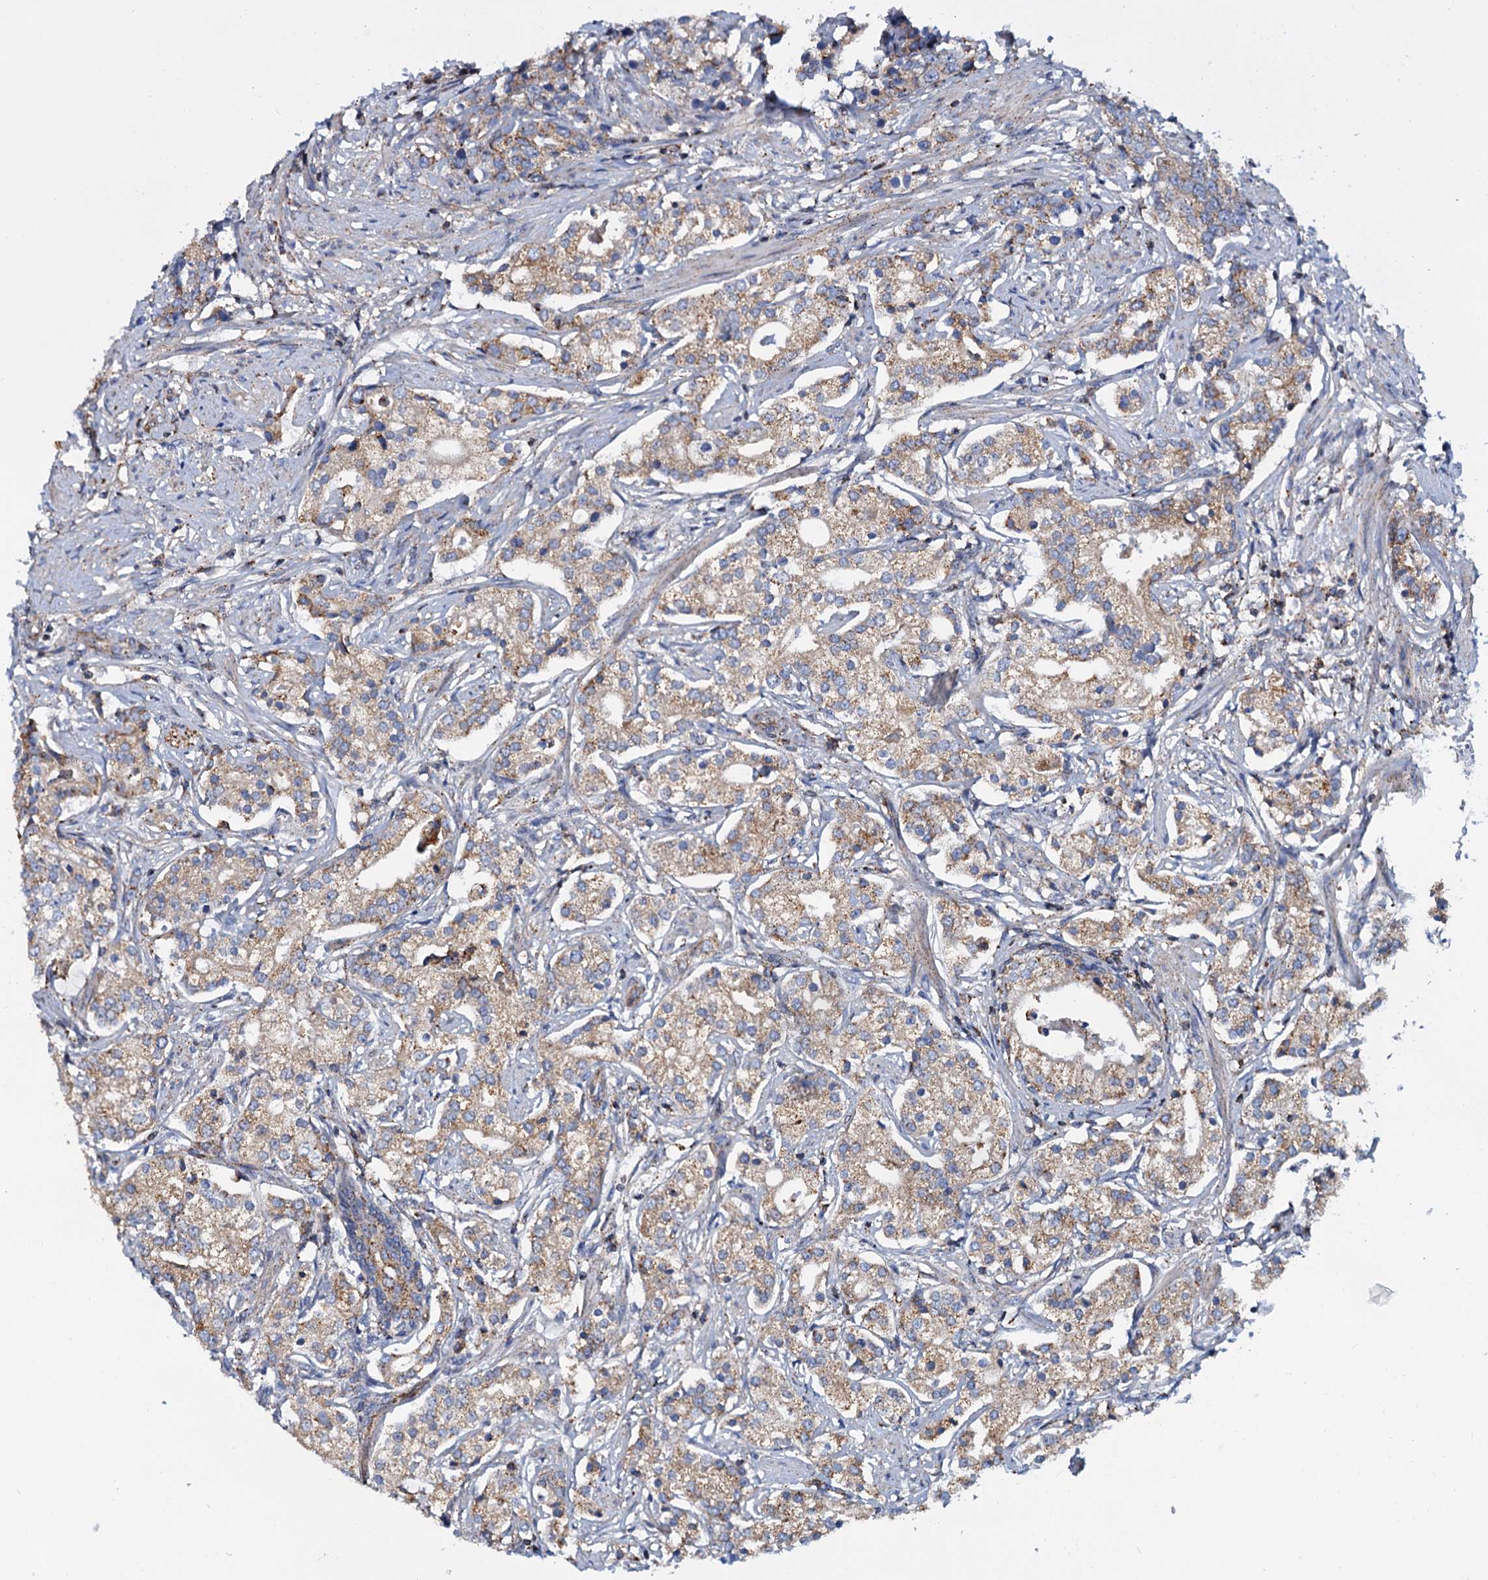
{"staining": {"intensity": "weak", "quantity": ">75%", "location": "cytoplasmic/membranous"}, "tissue": "prostate cancer", "cell_type": "Tumor cells", "image_type": "cancer", "snomed": [{"axis": "morphology", "description": "Adenocarcinoma, High grade"}, {"axis": "topography", "description": "Prostate"}], "caption": "Tumor cells reveal low levels of weak cytoplasmic/membranous positivity in approximately >75% of cells in human prostate cancer. (DAB = brown stain, brightfield microscopy at high magnification).", "gene": "PSEN1", "patient": {"sex": "male", "age": 69}}